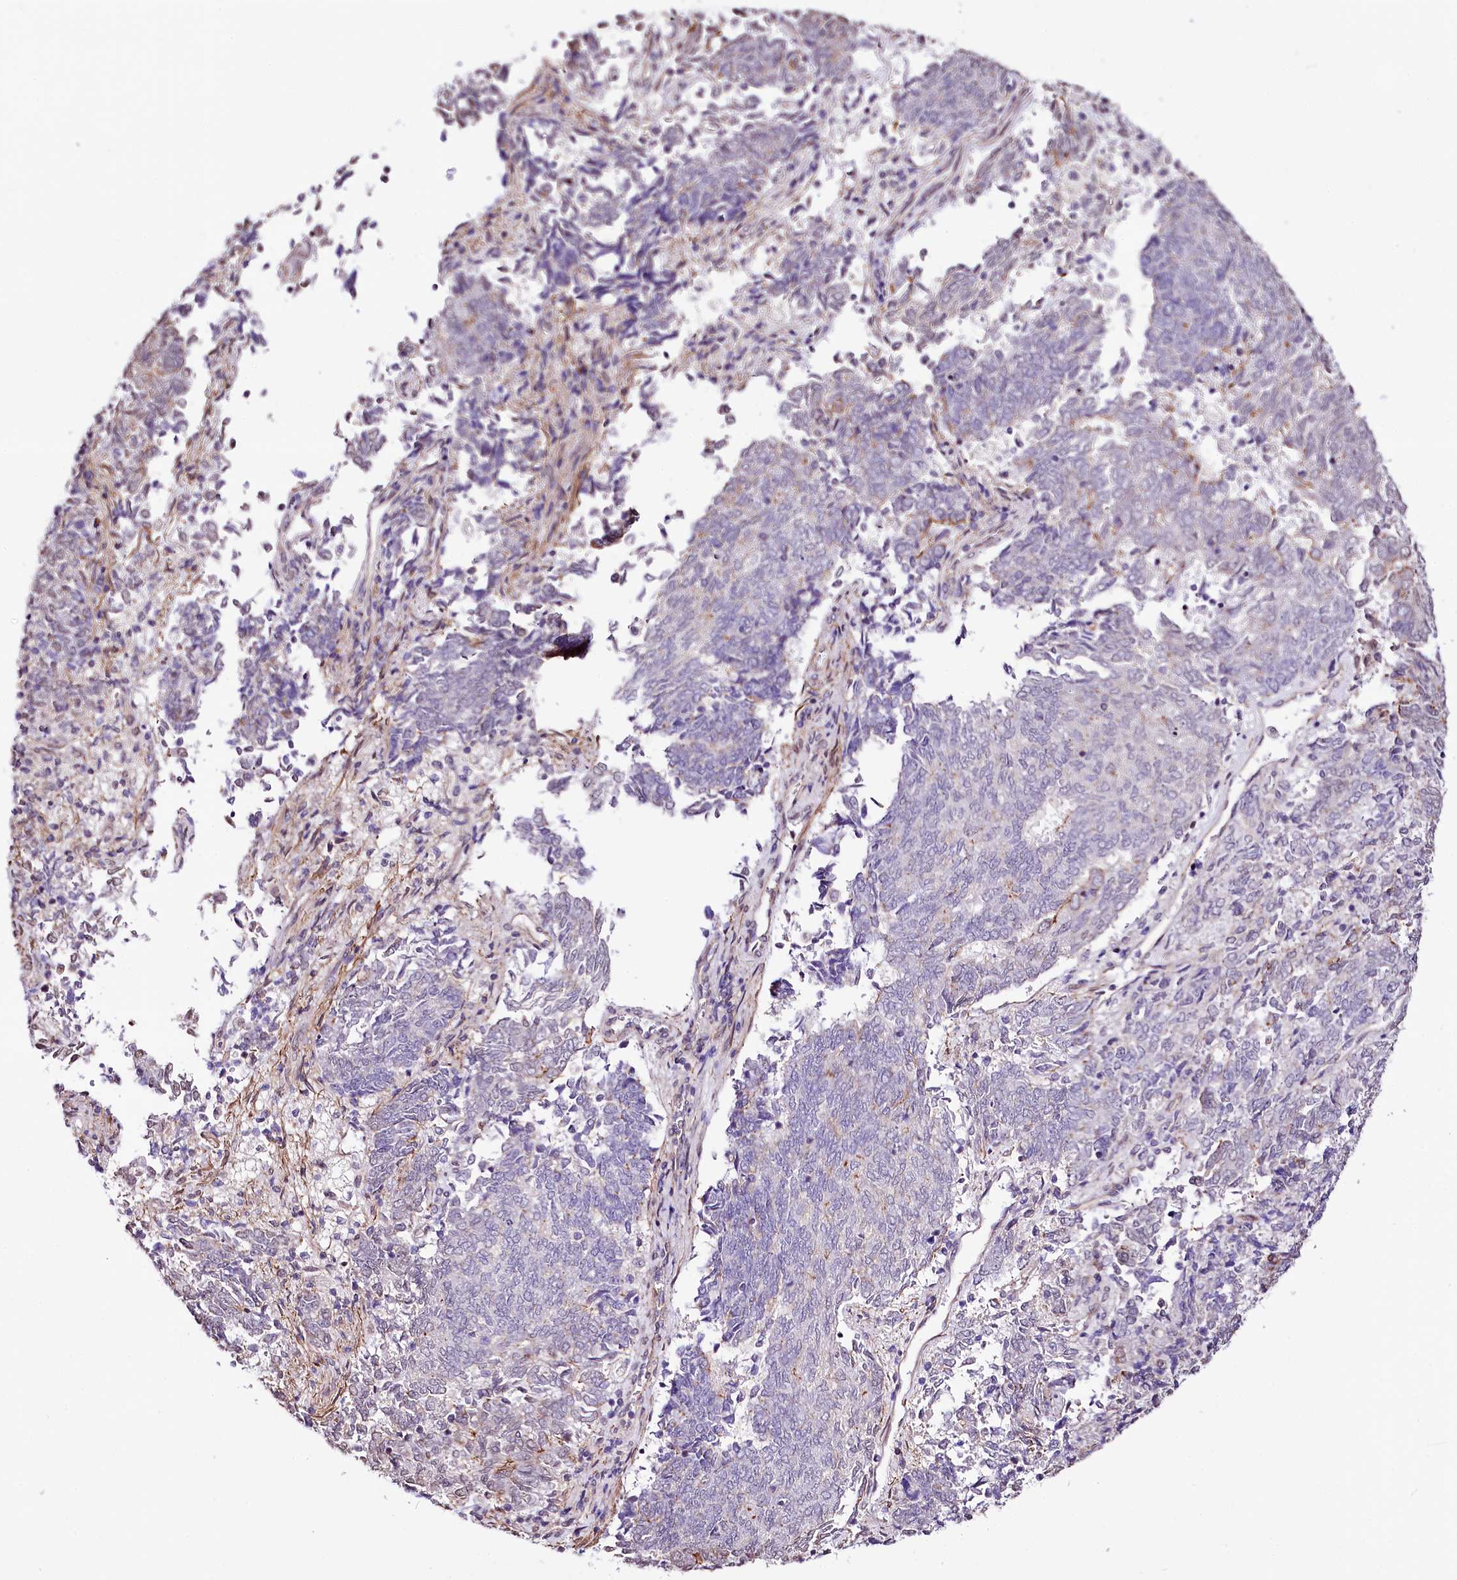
{"staining": {"intensity": "negative", "quantity": "none", "location": "none"}, "tissue": "endometrial cancer", "cell_type": "Tumor cells", "image_type": "cancer", "snomed": [{"axis": "morphology", "description": "Adenocarcinoma, NOS"}, {"axis": "topography", "description": "Endometrium"}], "caption": "Photomicrograph shows no significant protein staining in tumor cells of endometrial cancer (adenocarcinoma).", "gene": "ST7", "patient": {"sex": "female", "age": 80}}